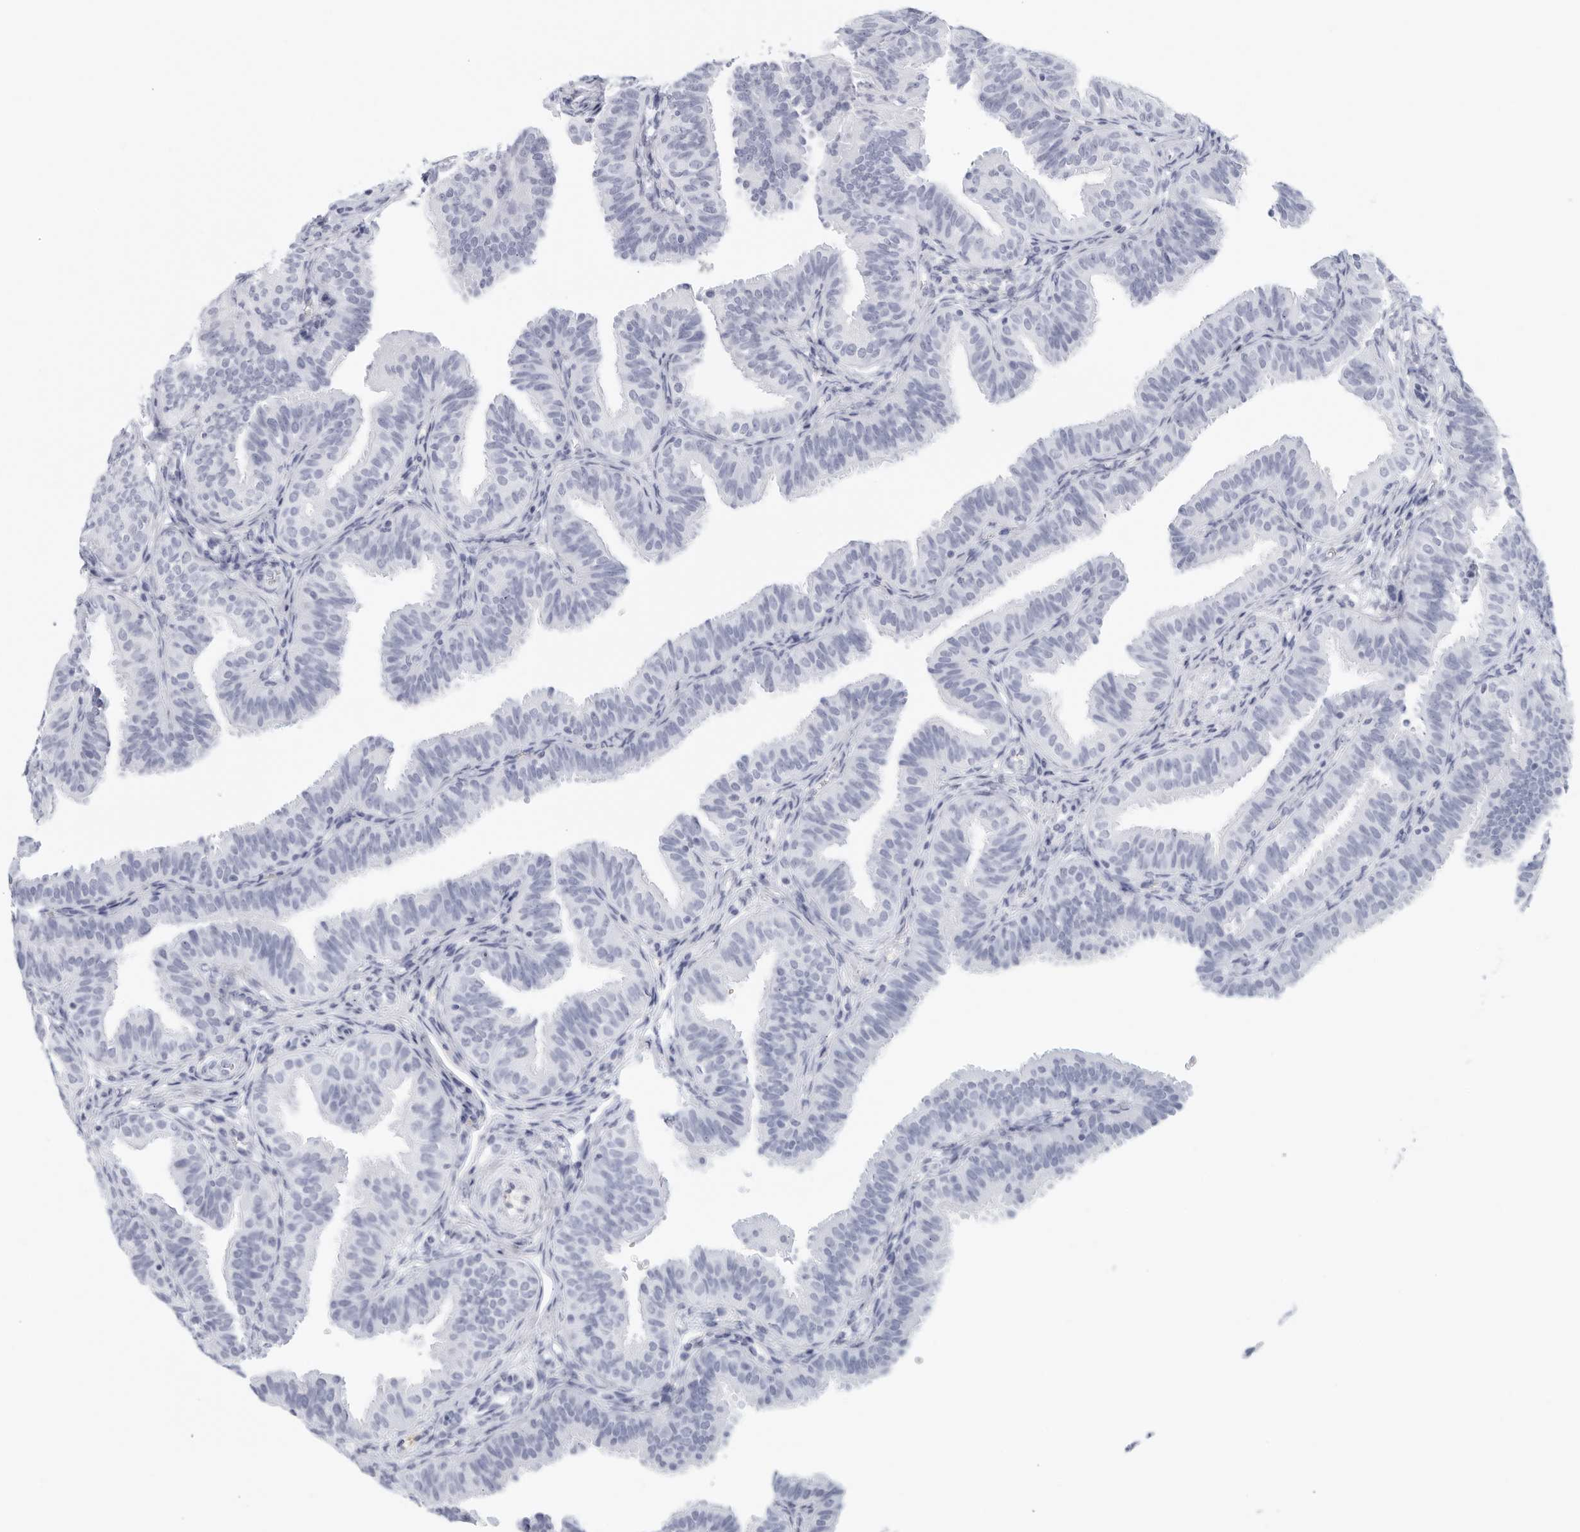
{"staining": {"intensity": "negative", "quantity": "none", "location": "none"}, "tissue": "fallopian tube", "cell_type": "Glandular cells", "image_type": "normal", "snomed": [{"axis": "morphology", "description": "Normal tissue, NOS"}, {"axis": "topography", "description": "Fallopian tube"}], "caption": "Fallopian tube stained for a protein using immunohistochemistry reveals no staining glandular cells.", "gene": "FGG", "patient": {"sex": "female", "age": 35}}